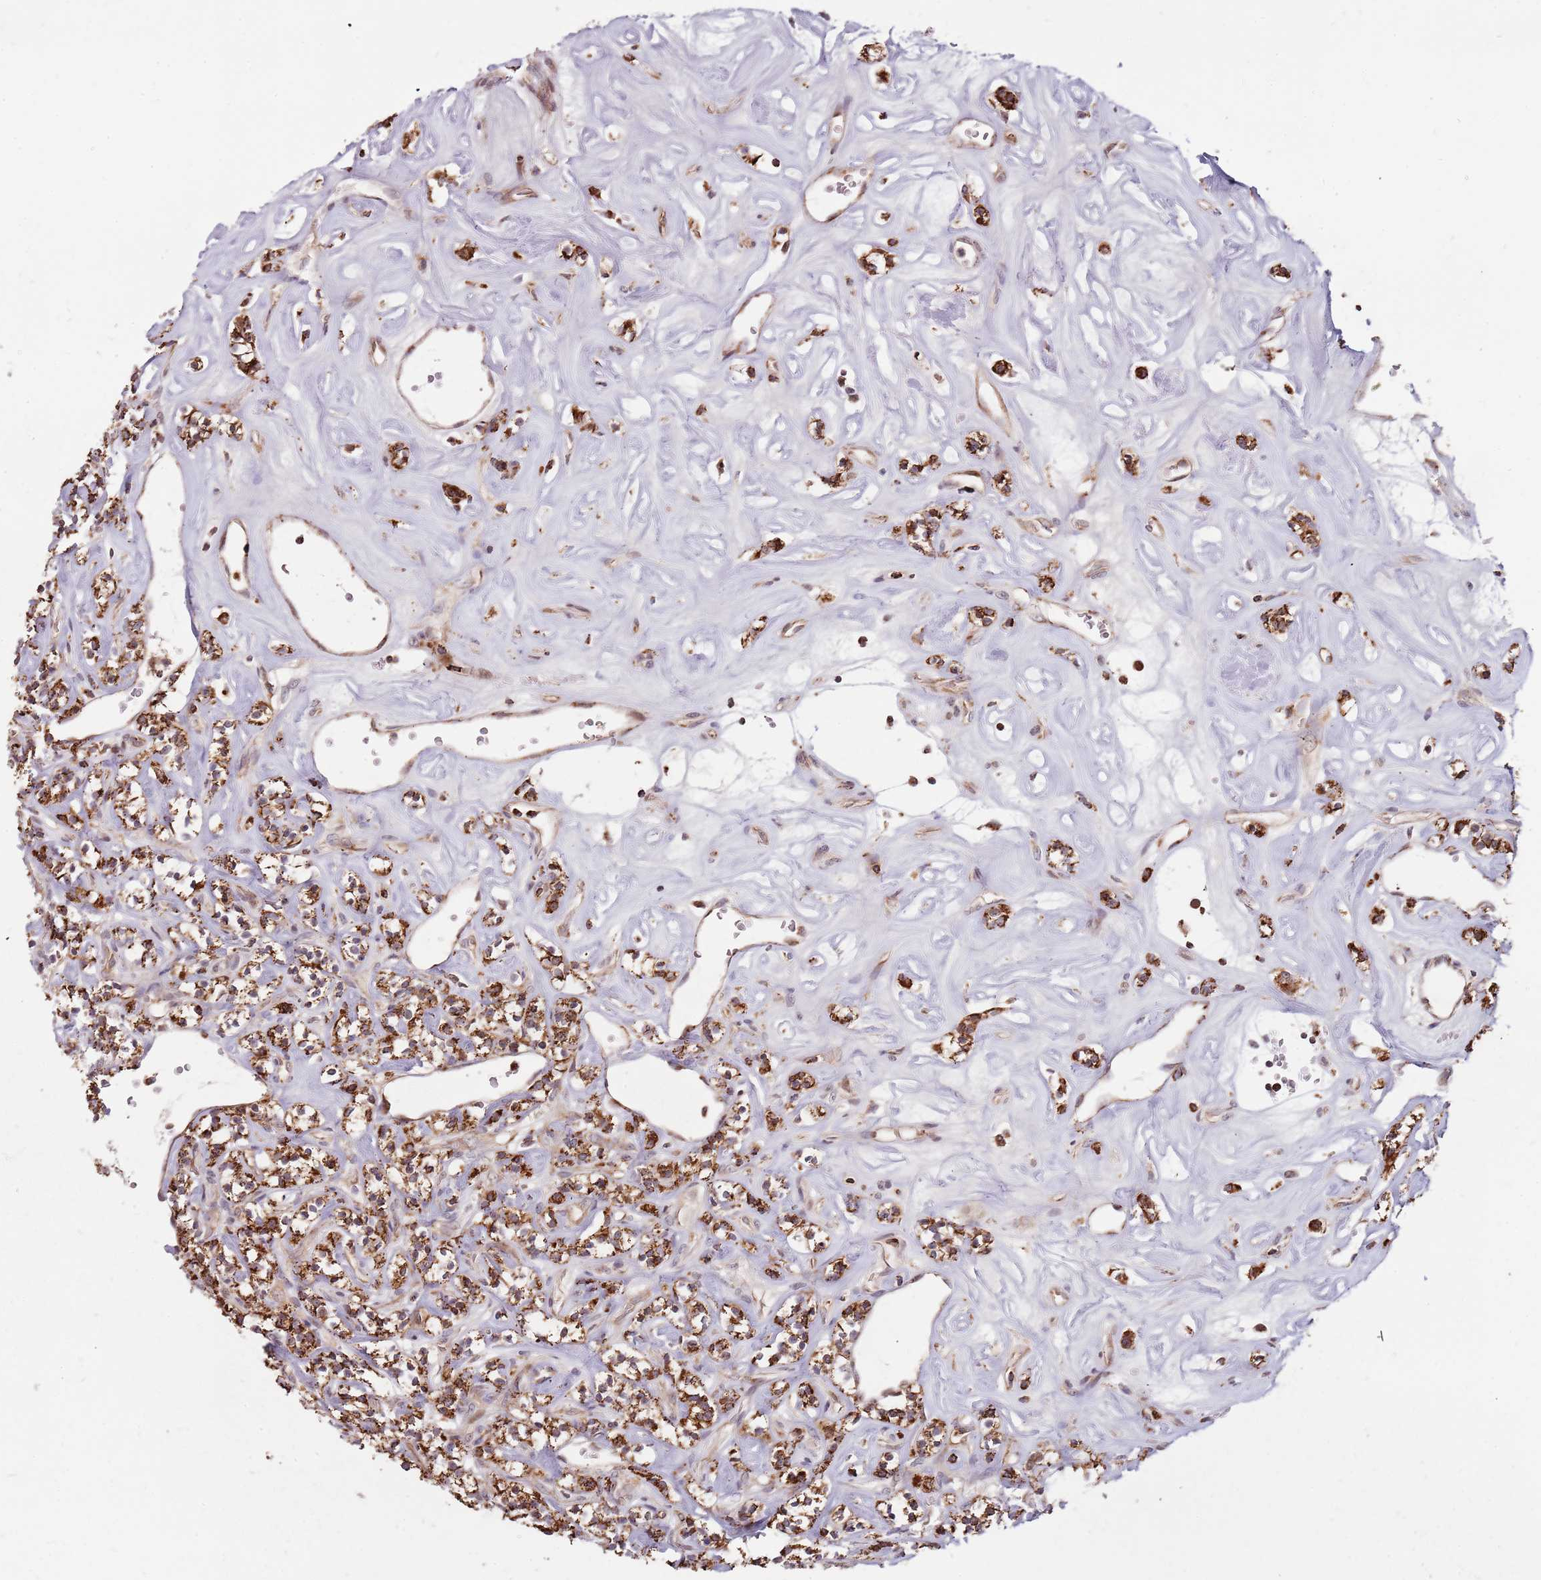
{"staining": {"intensity": "strong", "quantity": ">75%", "location": "cytoplasmic/membranous"}, "tissue": "renal cancer", "cell_type": "Tumor cells", "image_type": "cancer", "snomed": [{"axis": "morphology", "description": "Adenocarcinoma, NOS"}, {"axis": "topography", "description": "Kidney"}], "caption": "High-magnification brightfield microscopy of adenocarcinoma (renal) stained with DAB (3,3'-diaminobenzidine) (brown) and counterstained with hematoxylin (blue). tumor cells exhibit strong cytoplasmic/membranous expression is appreciated in about>75% of cells. (DAB IHC with brightfield microscopy, high magnification).", "gene": "ULK3", "patient": {"sex": "male", "age": 77}}